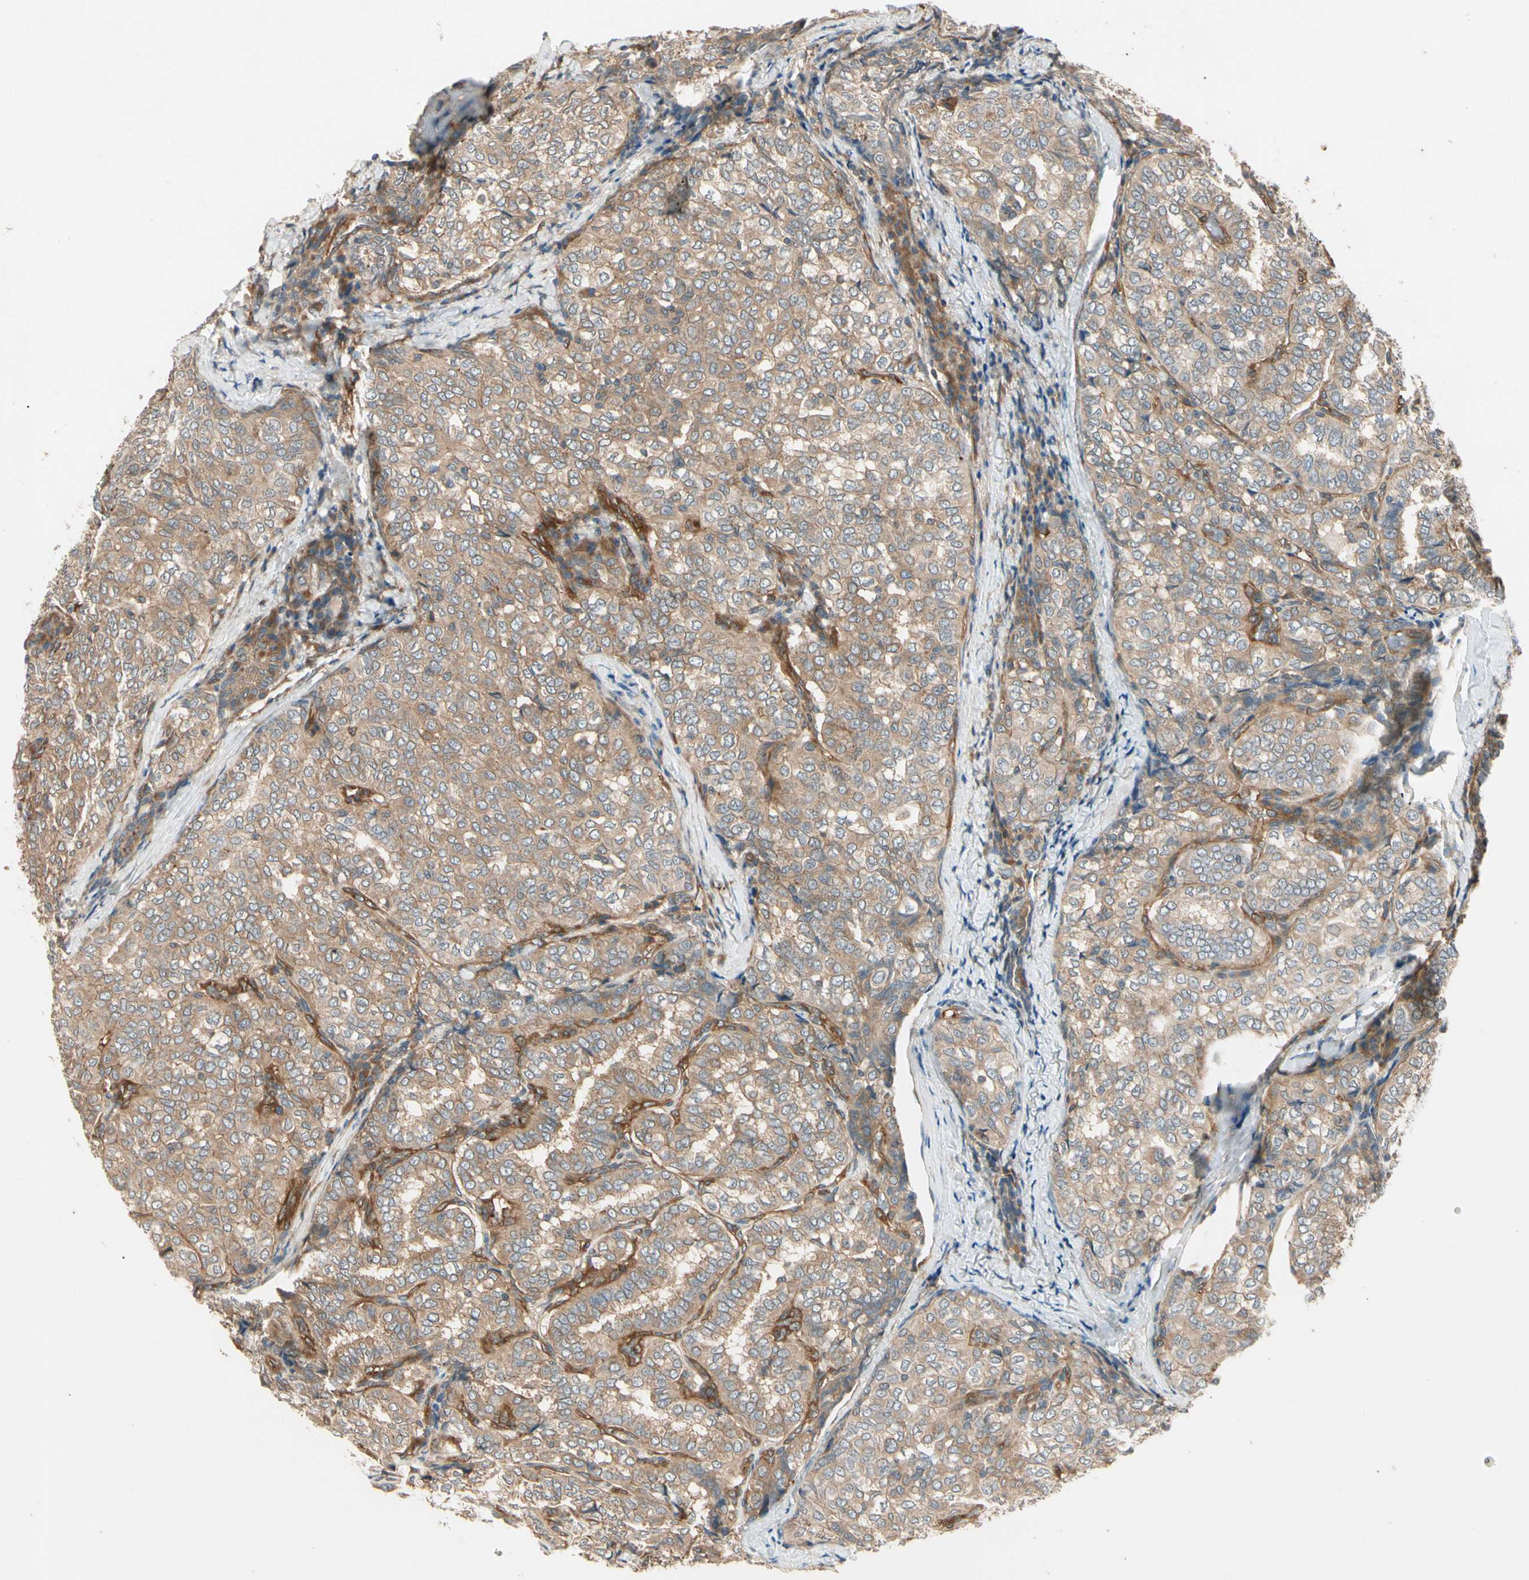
{"staining": {"intensity": "moderate", "quantity": ">75%", "location": "cytoplasmic/membranous"}, "tissue": "thyroid cancer", "cell_type": "Tumor cells", "image_type": "cancer", "snomed": [{"axis": "morphology", "description": "Normal tissue, NOS"}, {"axis": "morphology", "description": "Papillary adenocarcinoma, NOS"}, {"axis": "topography", "description": "Thyroid gland"}], "caption": "Immunohistochemical staining of human papillary adenocarcinoma (thyroid) demonstrates medium levels of moderate cytoplasmic/membranous expression in about >75% of tumor cells.", "gene": "ROCK2", "patient": {"sex": "female", "age": 30}}